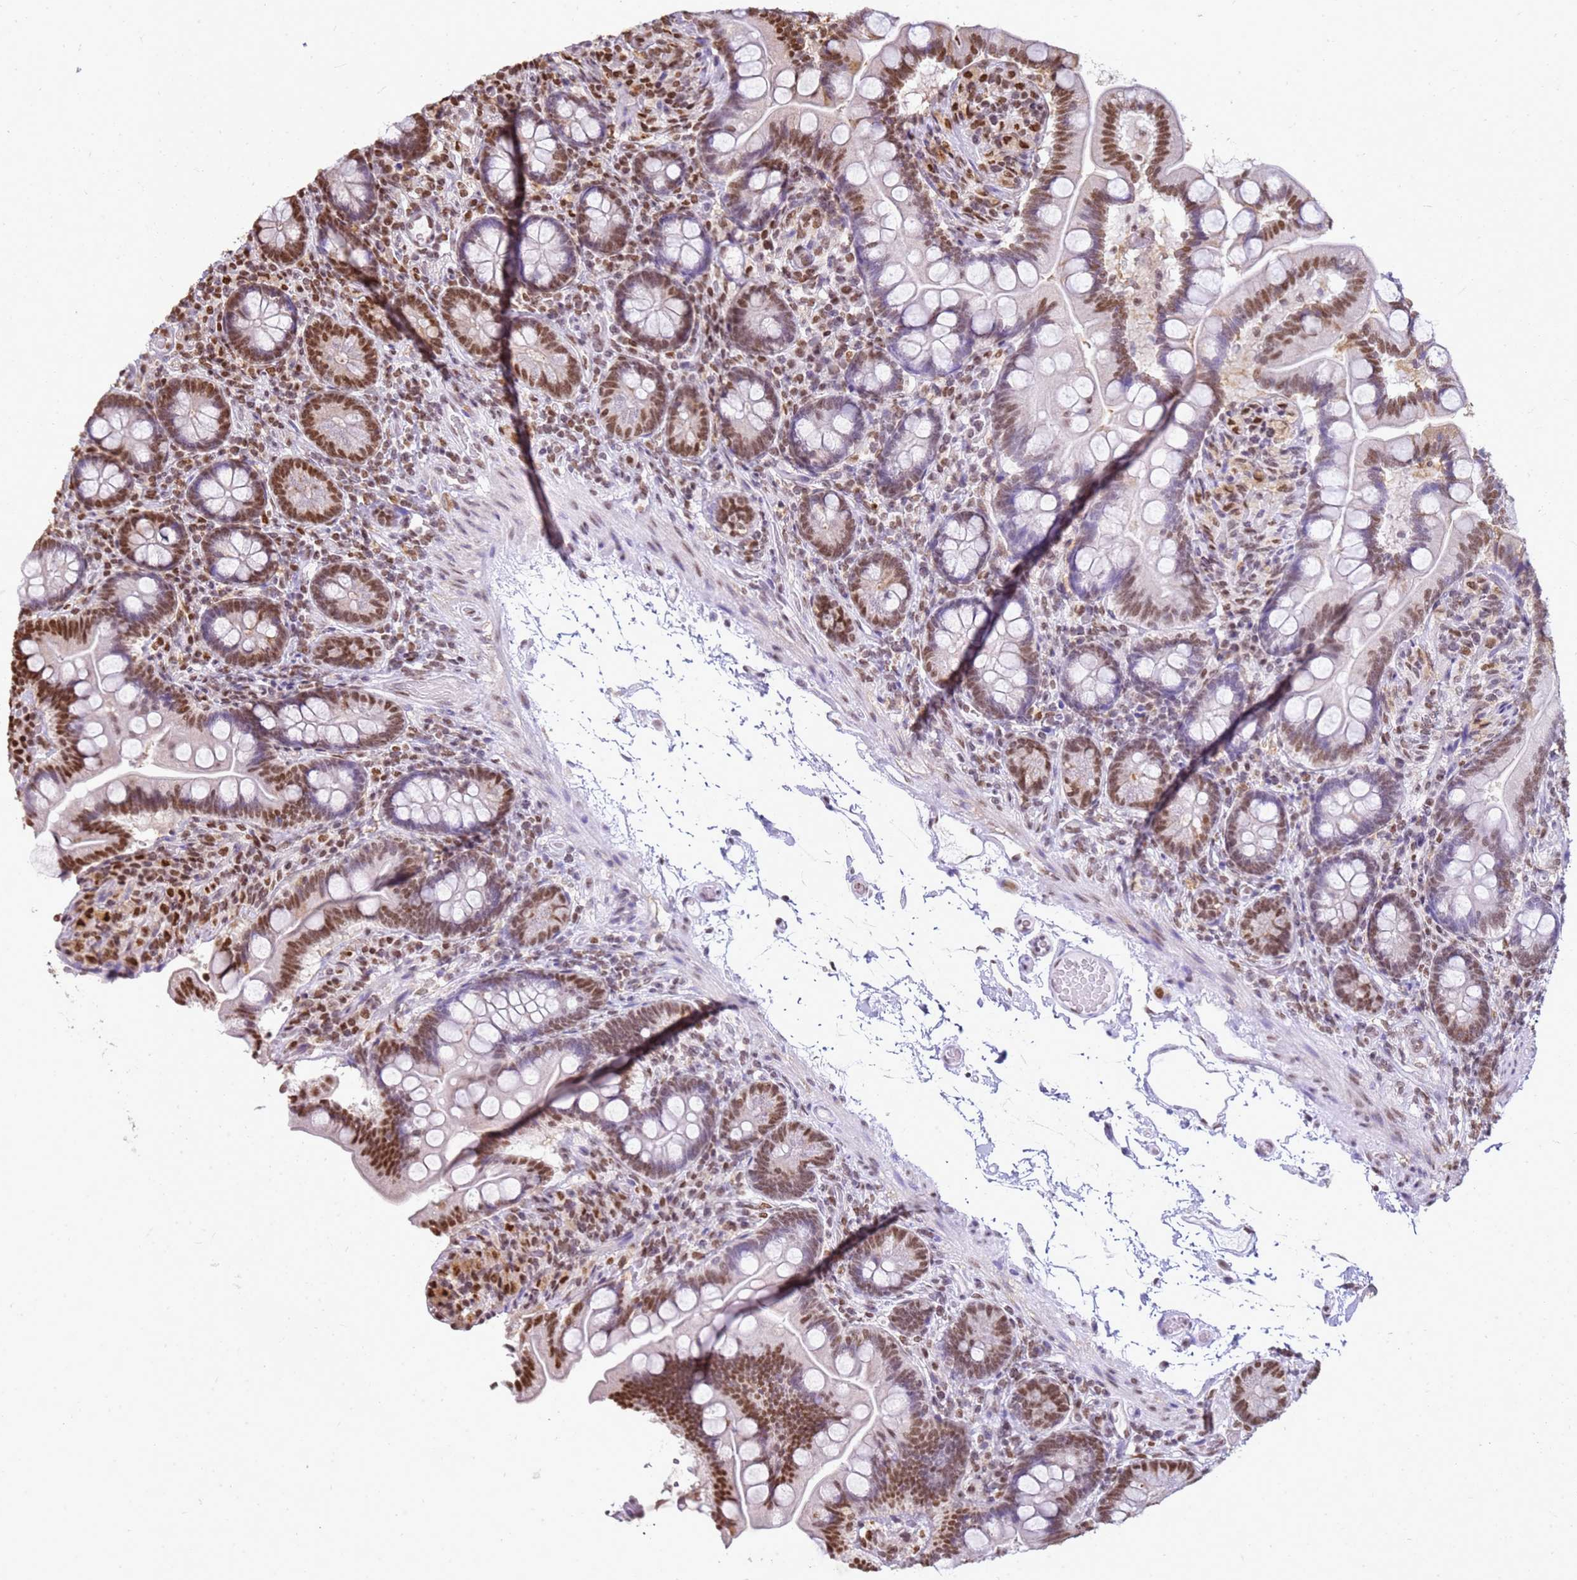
{"staining": {"intensity": "moderate", "quantity": ">75%", "location": "nuclear"}, "tissue": "small intestine", "cell_type": "Glandular cells", "image_type": "normal", "snomed": [{"axis": "morphology", "description": "Normal tissue, NOS"}, {"axis": "topography", "description": "Small intestine"}], "caption": "Protein expression analysis of normal small intestine exhibits moderate nuclear expression in about >75% of glandular cells.", "gene": "APEX1", "patient": {"sex": "female", "age": 64}}